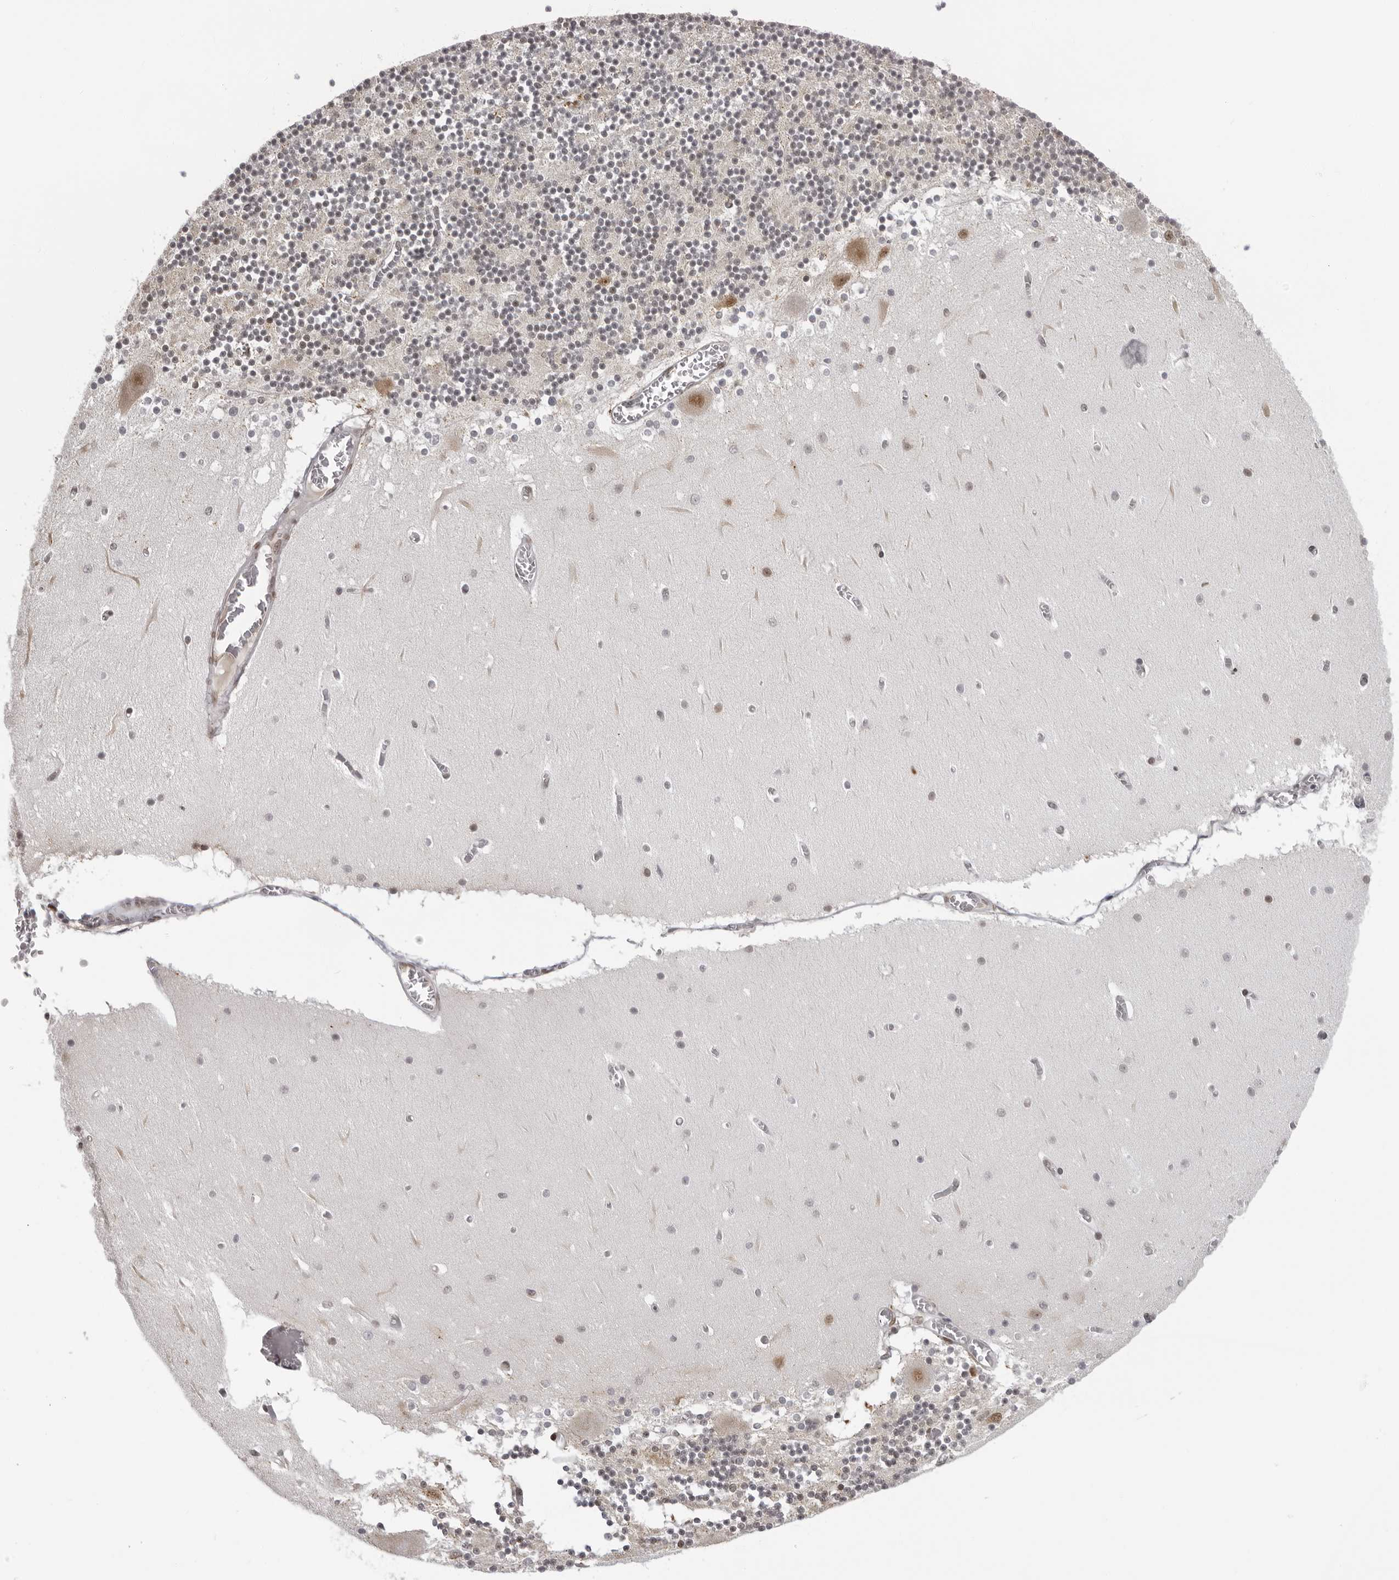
{"staining": {"intensity": "weak", "quantity": "25%-75%", "location": "nuclear"}, "tissue": "cerebellum", "cell_type": "Cells in granular layer", "image_type": "normal", "snomed": [{"axis": "morphology", "description": "Normal tissue, NOS"}, {"axis": "topography", "description": "Cerebellum"}], "caption": "The immunohistochemical stain shows weak nuclear staining in cells in granular layer of unremarkable cerebellum. (brown staining indicates protein expression, while blue staining denotes nuclei).", "gene": "HEXIM2", "patient": {"sex": "female", "age": 28}}